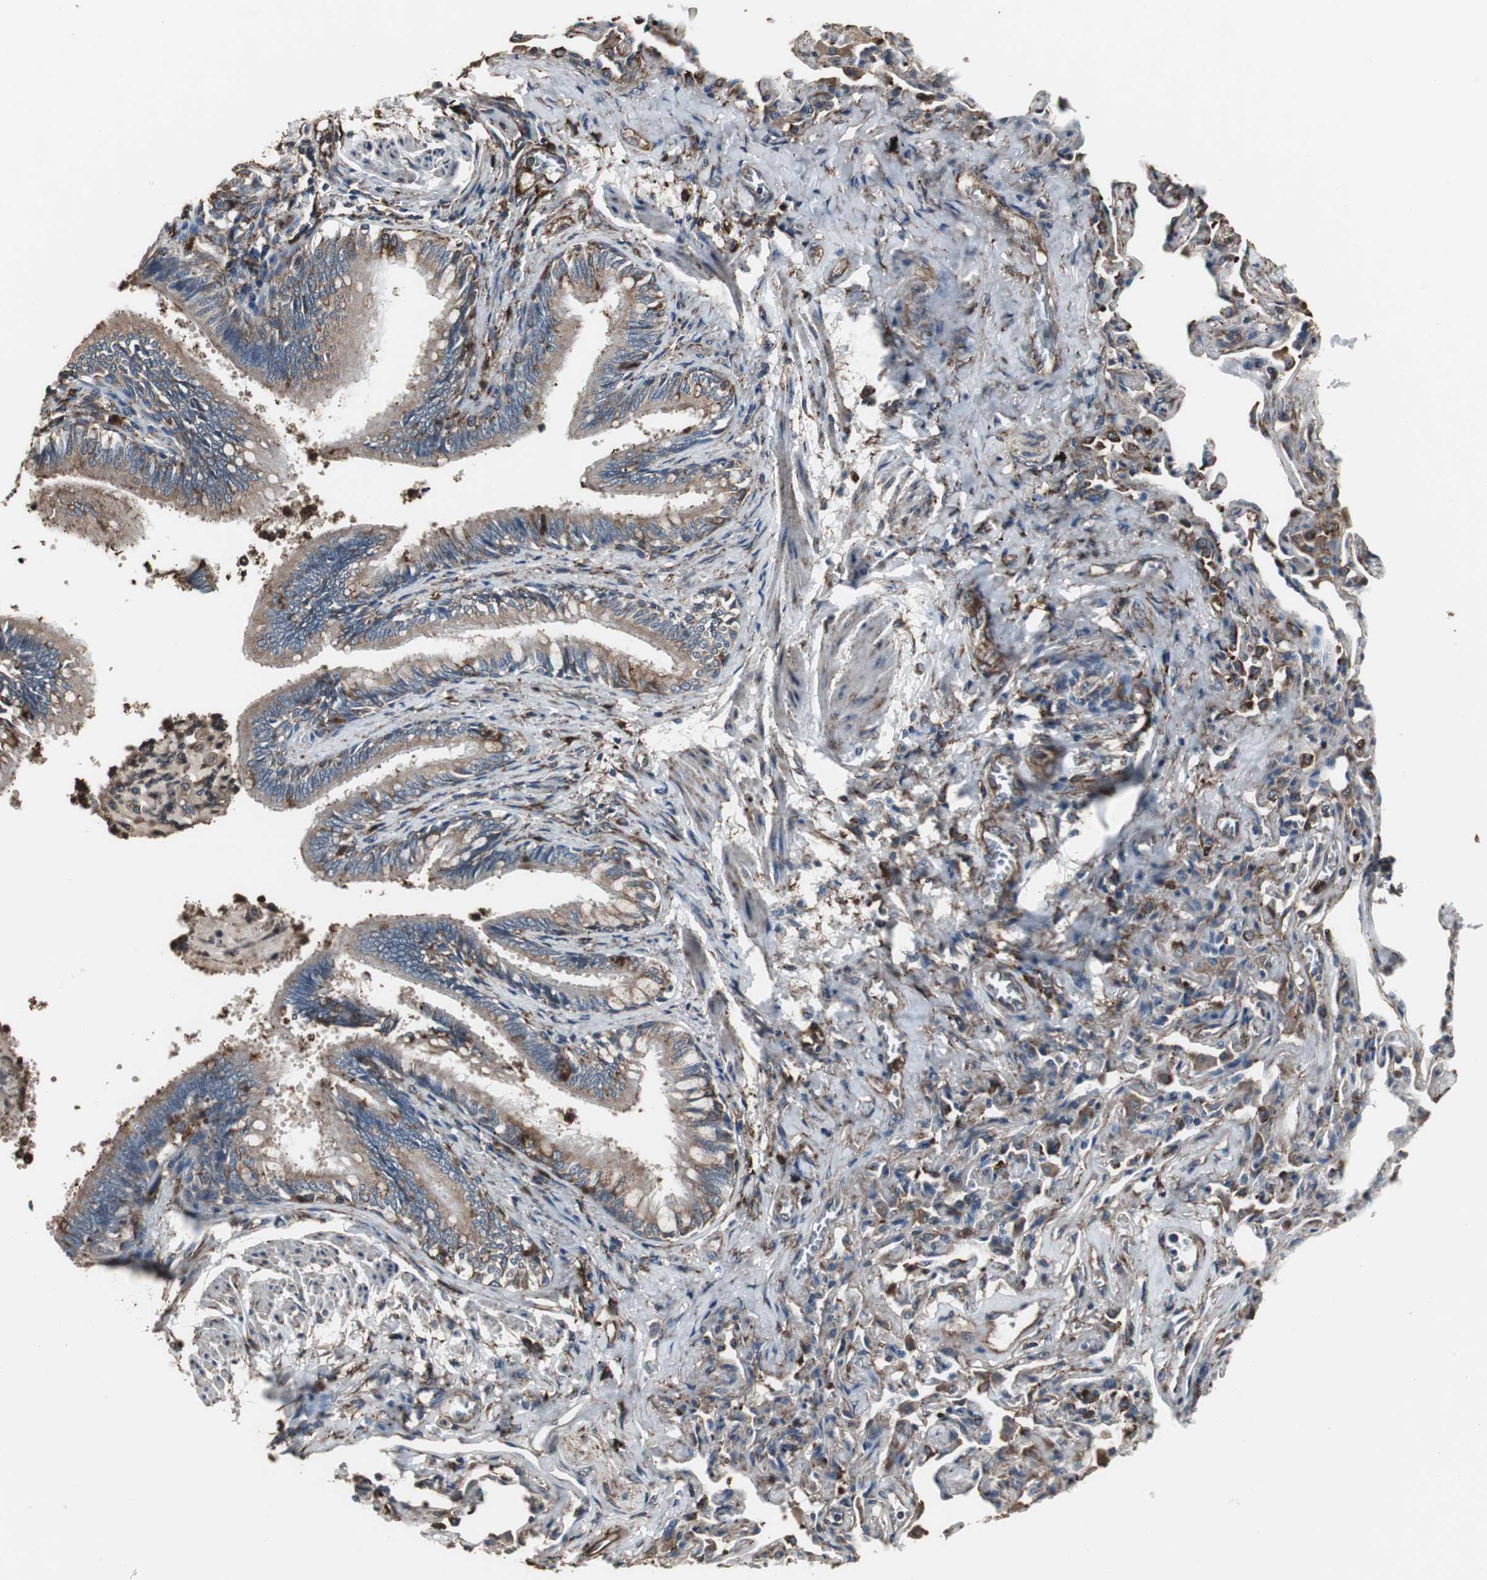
{"staining": {"intensity": "weak", "quantity": ">75%", "location": "cytoplasmic/membranous"}, "tissue": "bronchus", "cell_type": "Respiratory epithelial cells", "image_type": "normal", "snomed": [{"axis": "morphology", "description": "Normal tissue, NOS"}, {"axis": "topography", "description": "Lung"}], "caption": "An IHC micrograph of normal tissue is shown. Protein staining in brown shows weak cytoplasmic/membranous positivity in bronchus within respiratory epithelial cells. (Brightfield microscopy of DAB IHC at high magnification).", "gene": "CALU", "patient": {"sex": "male", "age": 64}}